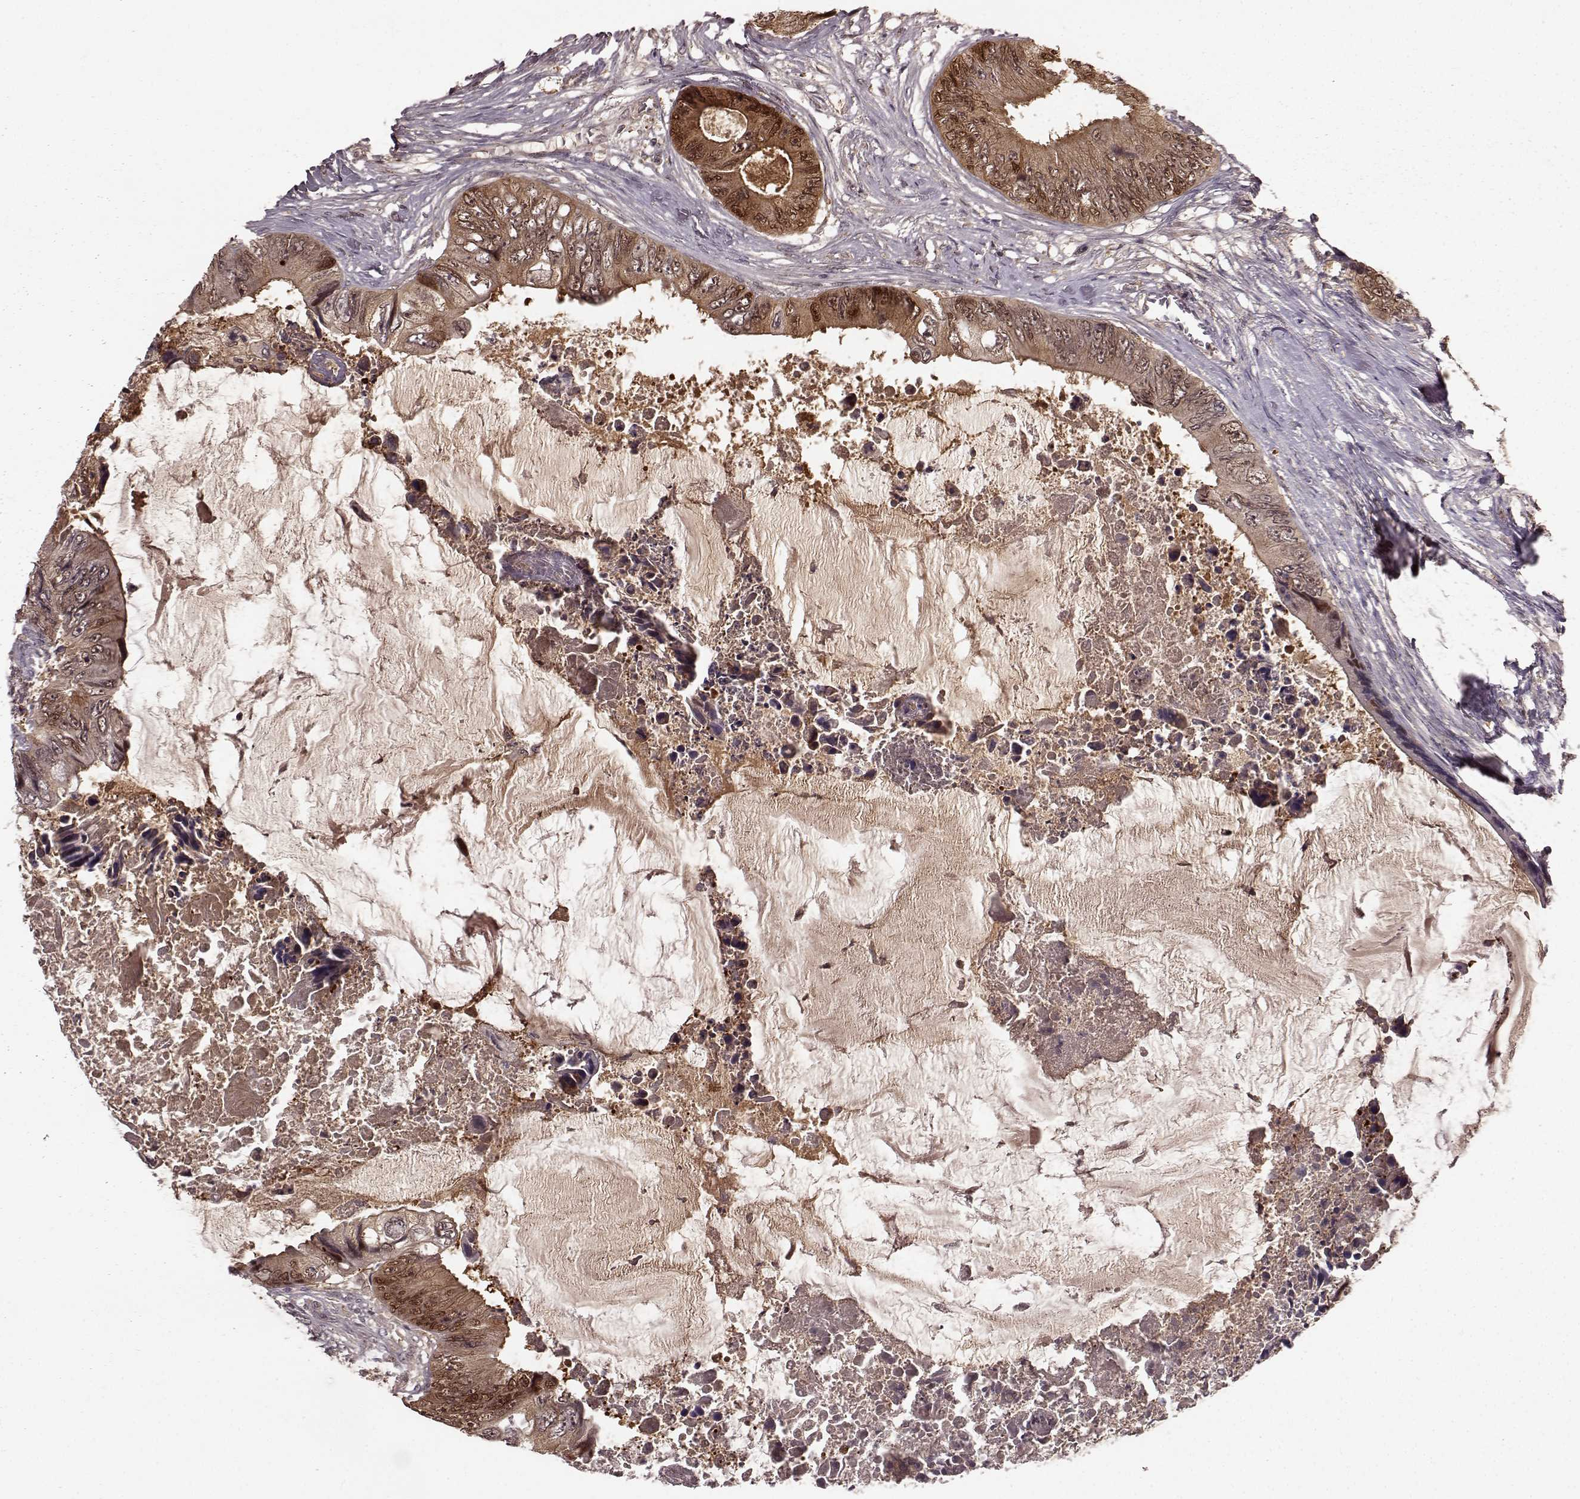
{"staining": {"intensity": "moderate", "quantity": "25%-75%", "location": "cytoplasmic/membranous,nuclear"}, "tissue": "colorectal cancer", "cell_type": "Tumor cells", "image_type": "cancer", "snomed": [{"axis": "morphology", "description": "Adenocarcinoma, NOS"}, {"axis": "topography", "description": "Rectum"}], "caption": "Immunohistochemical staining of human colorectal cancer (adenocarcinoma) reveals medium levels of moderate cytoplasmic/membranous and nuclear staining in about 25%-75% of tumor cells.", "gene": "GSS", "patient": {"sex": "male", "age": 63}}